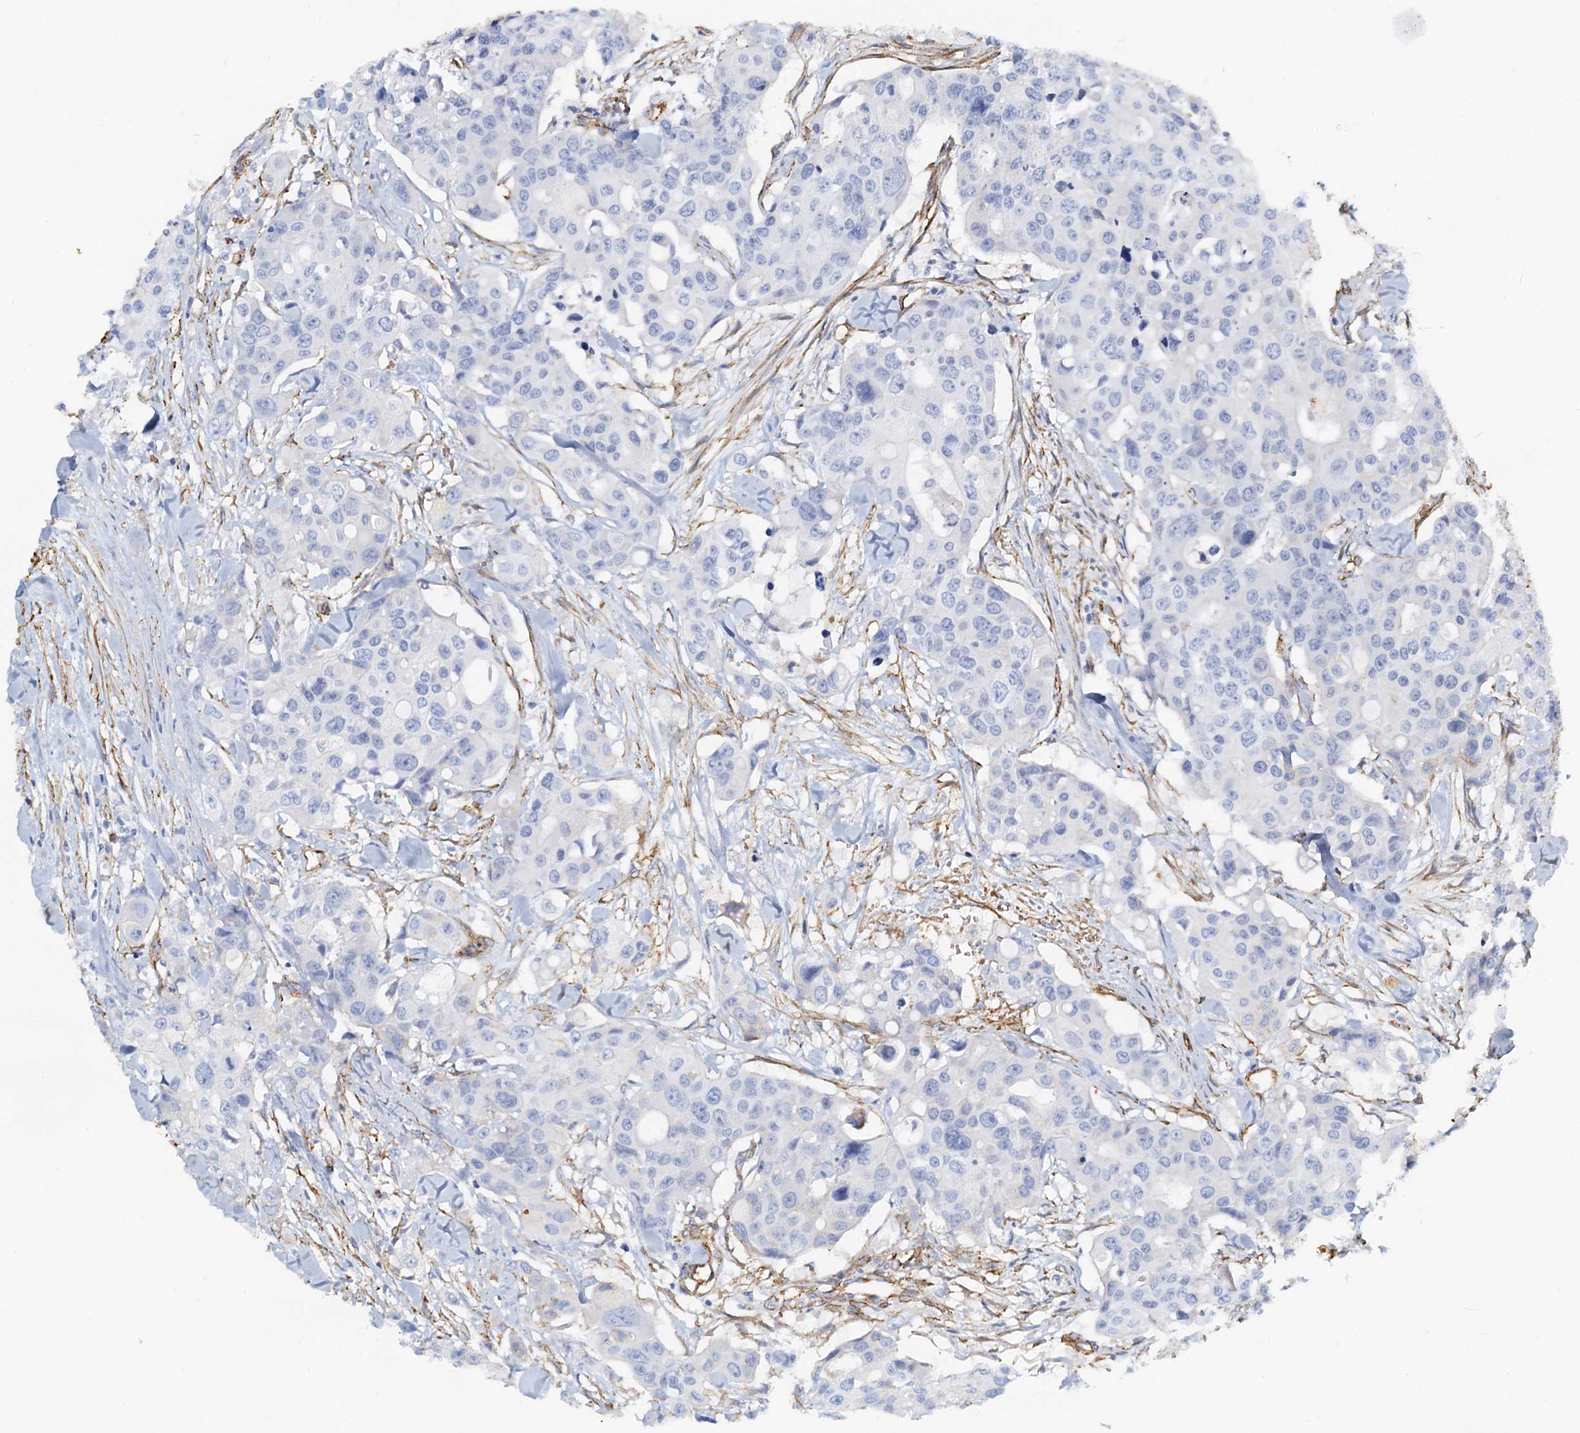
{"staining": {"intensity": "negative", "quantity": "none", "location": "none"}, "tissue": "colorectal cancer", "cell_type": "Tumor cells", "image_type": "cancer", "snomed": [{"axis": "morphology", "description": "Adenocarcinoma, NOS"}, {"axis": "topography", "description": "Colon"}], "caption": "DAB immunohistochemical staining of colorectal adenocarcinoma reveals no significant staining in tumor cells.", "gene": "DGKG", "patient": {"sex": "male", "age": 77}}